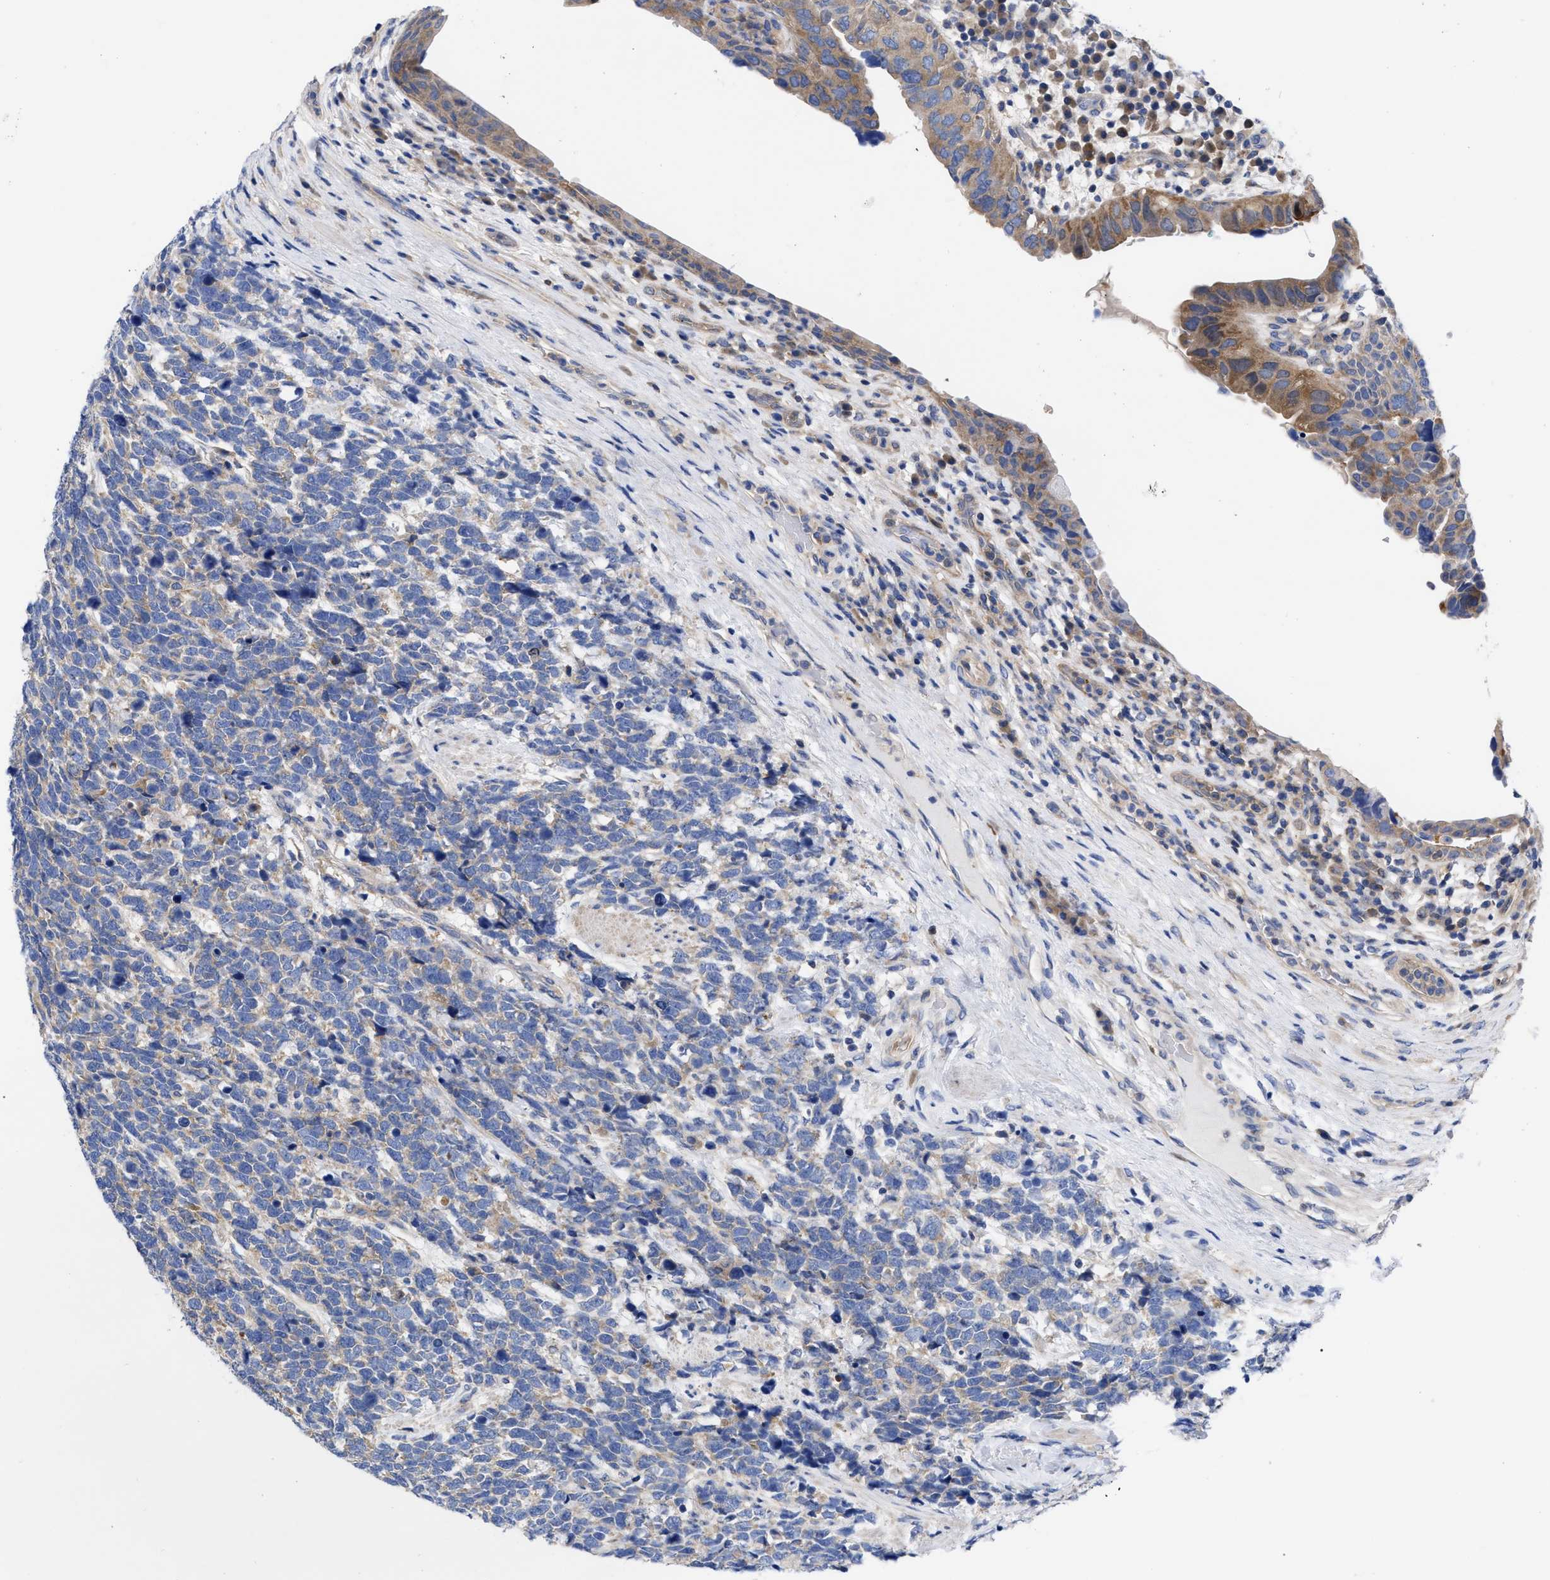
{"staining": {"intensity": "weak", "quantity": "25%-75%", "location": "cytoplasmic/membranous"}, "tissue": "urothelial cancer", "cell_type": "Tumor cells", "image_type": "cancer", "snomed": [{"axis": "morphology", "description": "Urothelial carcinoma, High grade"}, {"axis": "topography", "description": "Urinary bladder"}], "caption": "A brown stain labels weak cytoplasmic/membranous staining of a protein in urothelial cancer tumor cells. (brown staining indicates protein expression, while blue staining denotes nuclei).", "gene": "RBKS", "patient": {"sex": "female", "age": 82}}